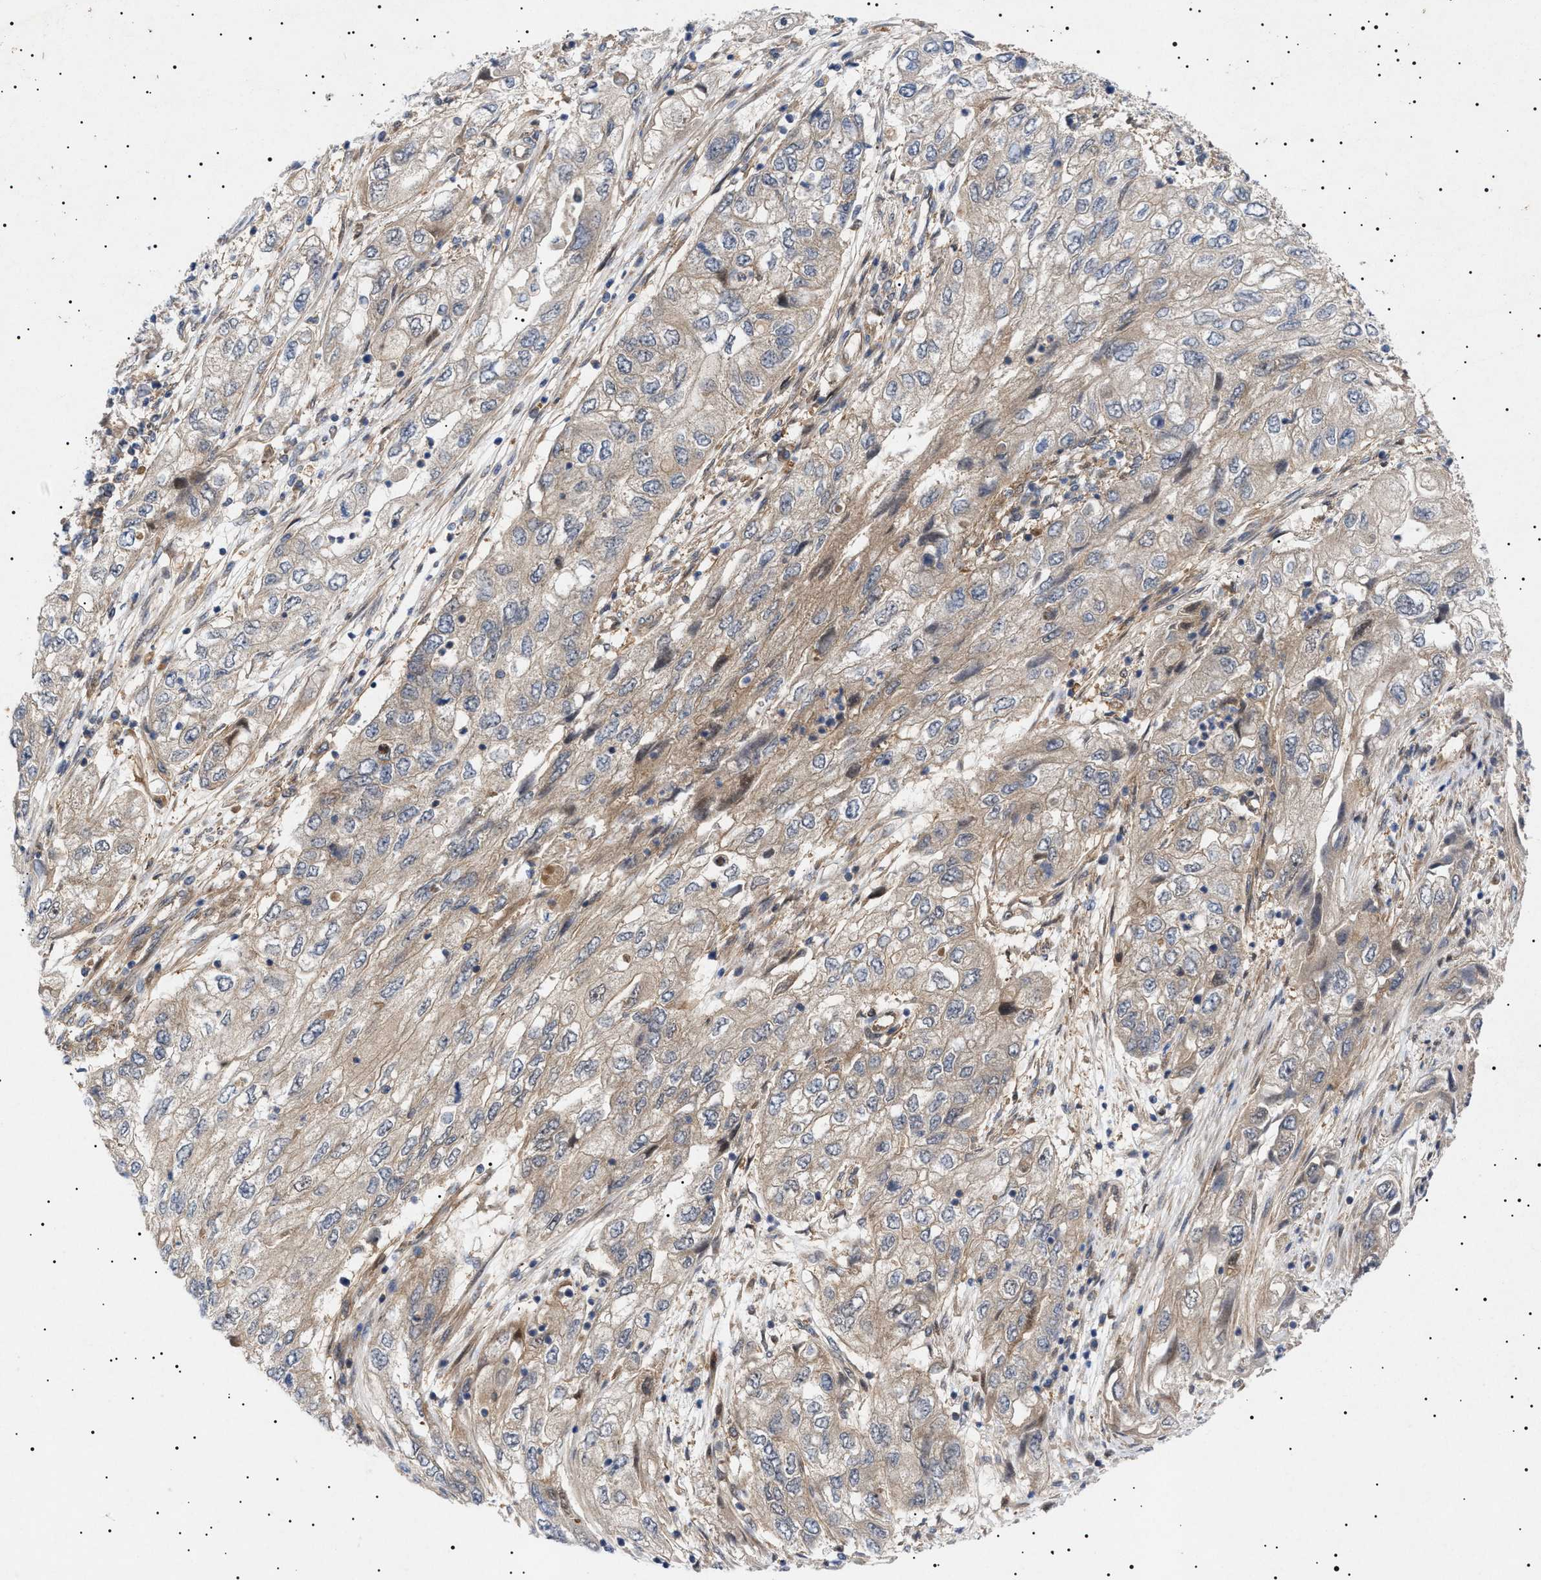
{"staining": {"intensity": "weak", "quantity": "25%-75%", "location": "cytoplasmic/membranous"}, "tissue": "endometrial cancer", "cell_type": "Tumor cells", "image_type": "cancer", "snomed": [{"axis": "morphology", "description": "Adenocarcinoma, NOS"}, {"axis": "topography", "description": "Endometrium"}], "caption": "Brown immunohistochemical staining in endometrial cancer (adenocarcinoma) displays weak cytoplasmic/membranous positivity in approximately 25%-75% of tumor cells. (DAB = brown stain, brightfield microscopy at high magnification).", "gene": "NPLOC4", "patient": {"sex": "female", "age": 49}}